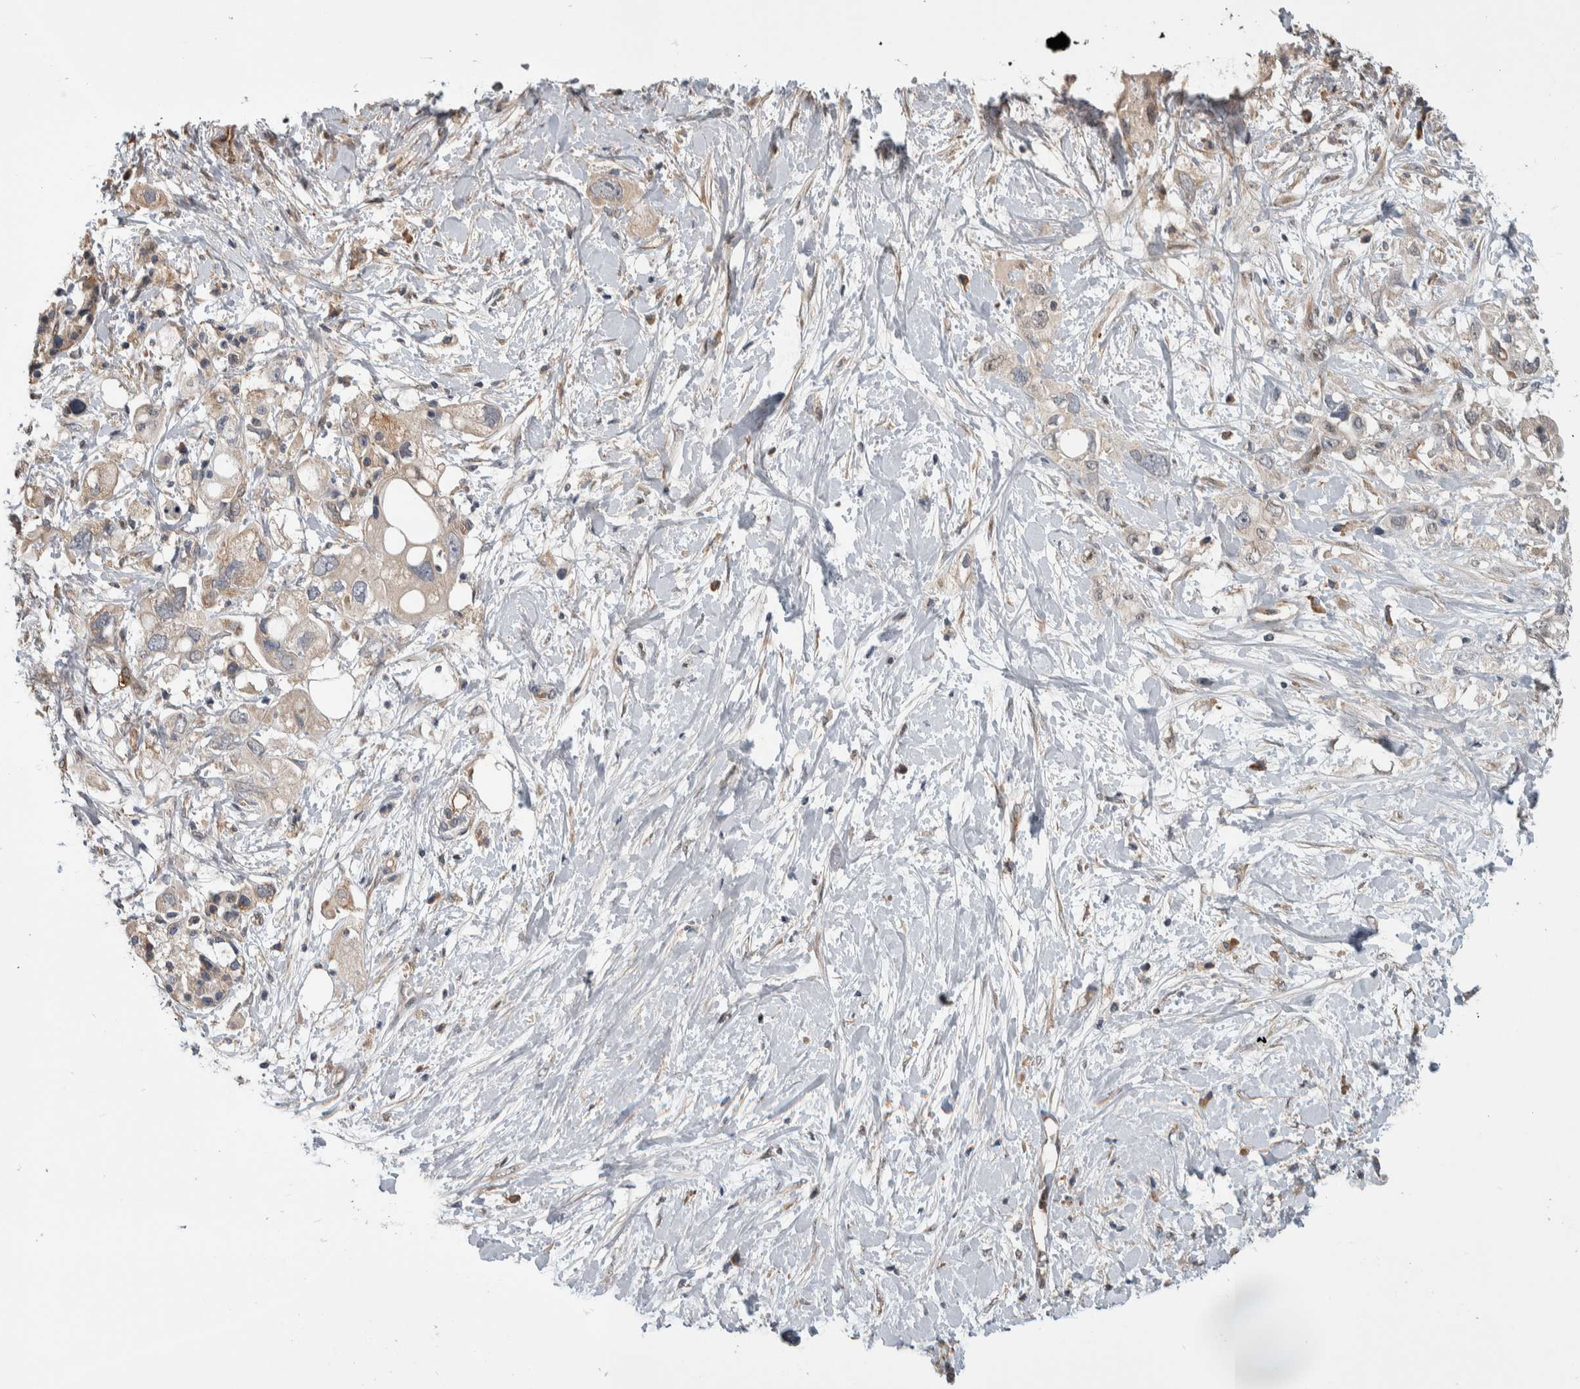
{"staining": {"intensity": "negative", "quantity": "none", "location": "none"}, "tissue": "pancreatic cancer", "cell_type": "Tumor cells", "image_type": "cancer", "snomed": [{"axis": "morphology", "description": "Adenocarcinoma, NOS"}, {"axis": "topography", "description": "Pancreas"}], "caption": "Adenocarcinoma (pancreatic) was stained to show a protein in brown. There is no significant staining in tumor cells.", "gene": "PRDM4", "patient": {"sex": "female", "age": 56}}